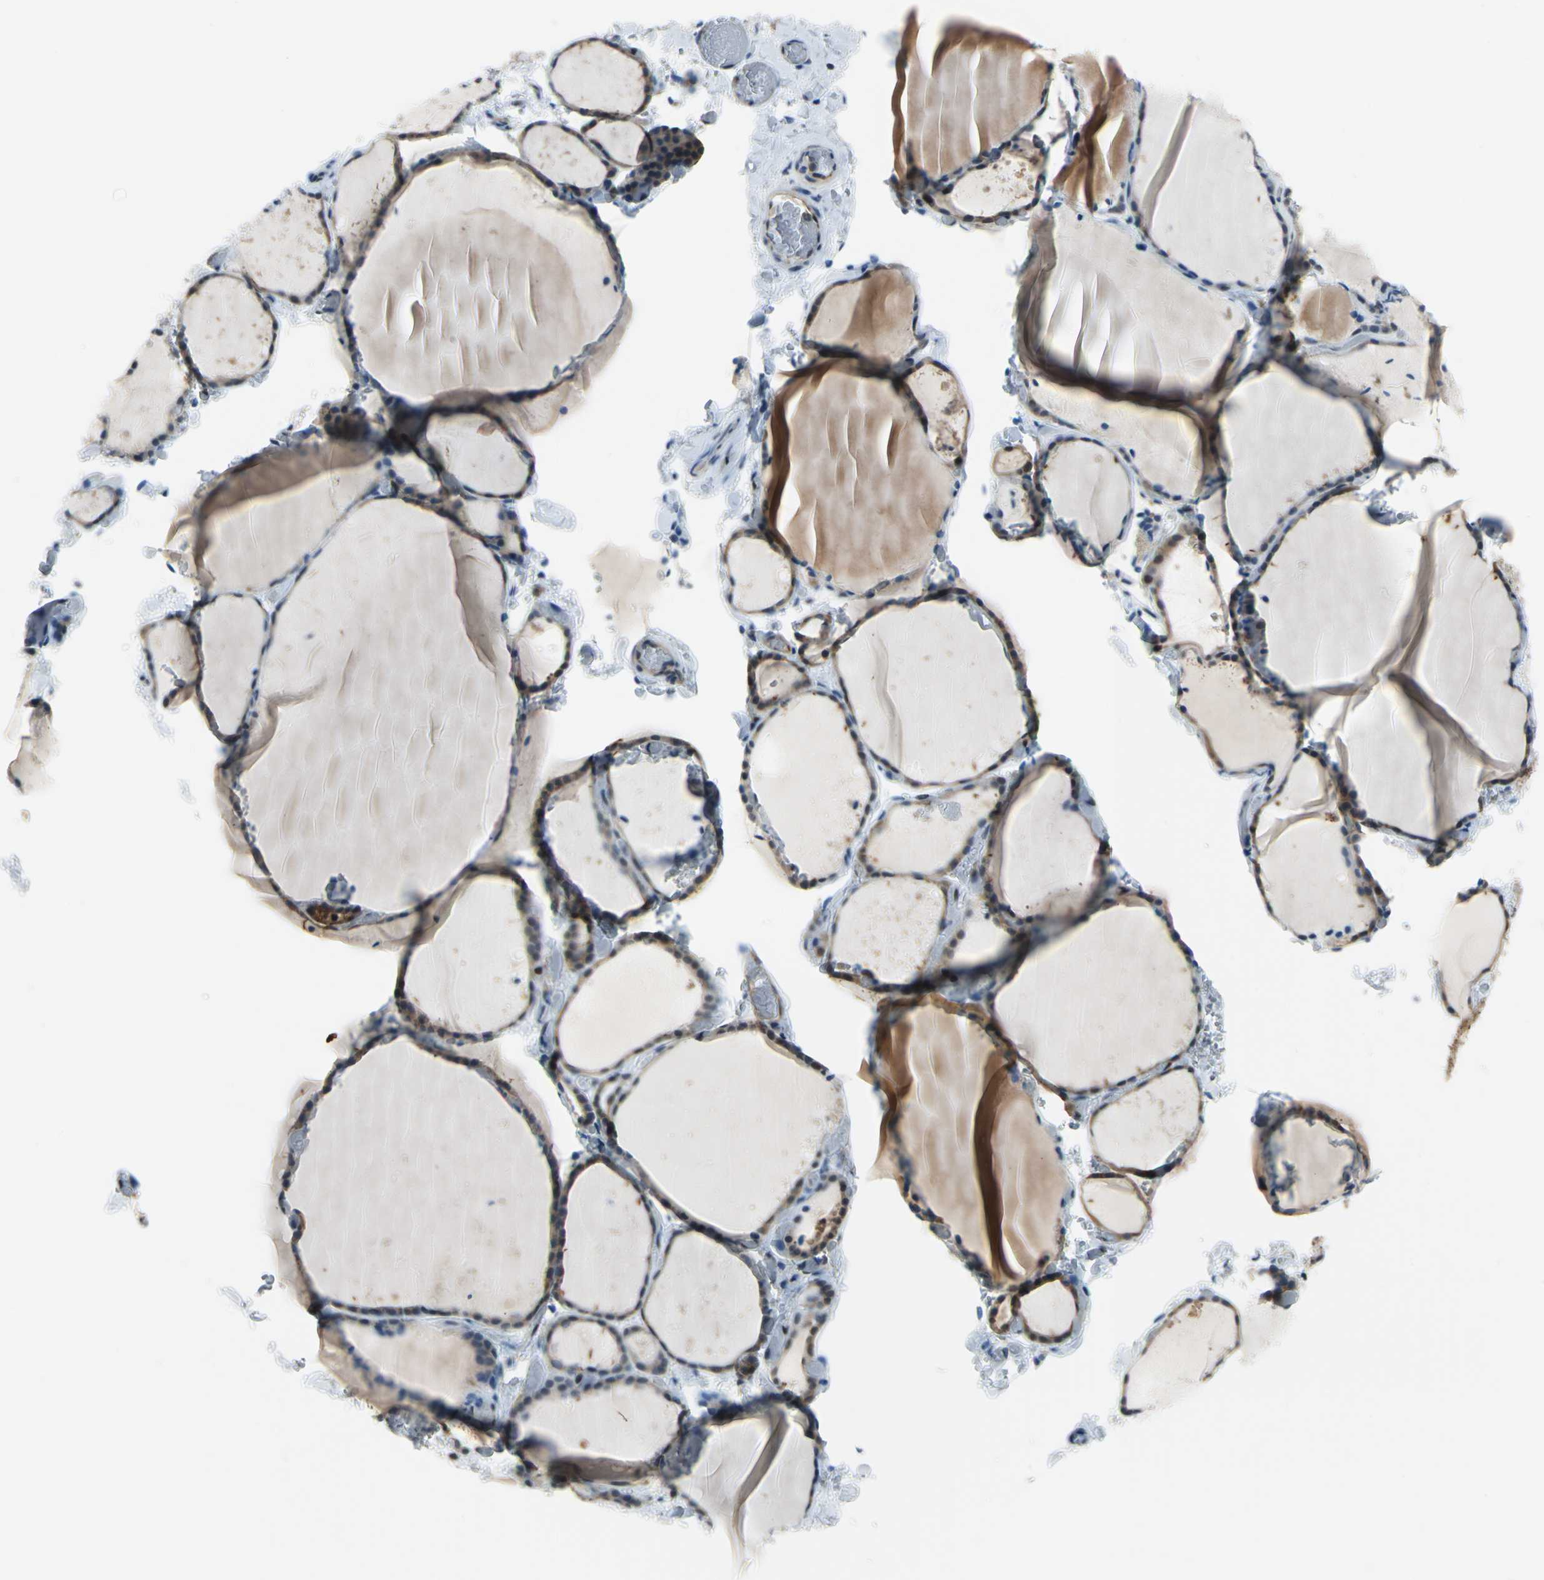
{"staining": {"intensity": "moderate", "quantity": "25%-75%", "location": "cytoplasmic/membranous"}, "tissue": "thyroid gland", "cell_type": "Glandular cells", "image_type": "normal", "snomed": [{"axis": "morphology", "description": "Normal tissue, NOS"}, {"axis": "topography", "description": "Thyroid gland"}], "caption": "High-magnification brightfield microscopy of normal thyroid gland stained with DAB (3,3'-diaminobenzidine) (brown) and counterstained with hematoxylin (blue). glandular cells exhibit moderate cytoplasmic/membranous staining is seen in approximately25%-75% of cells.", "gene": "PSME1", "patient": {"sex": "female", "age": 22}}